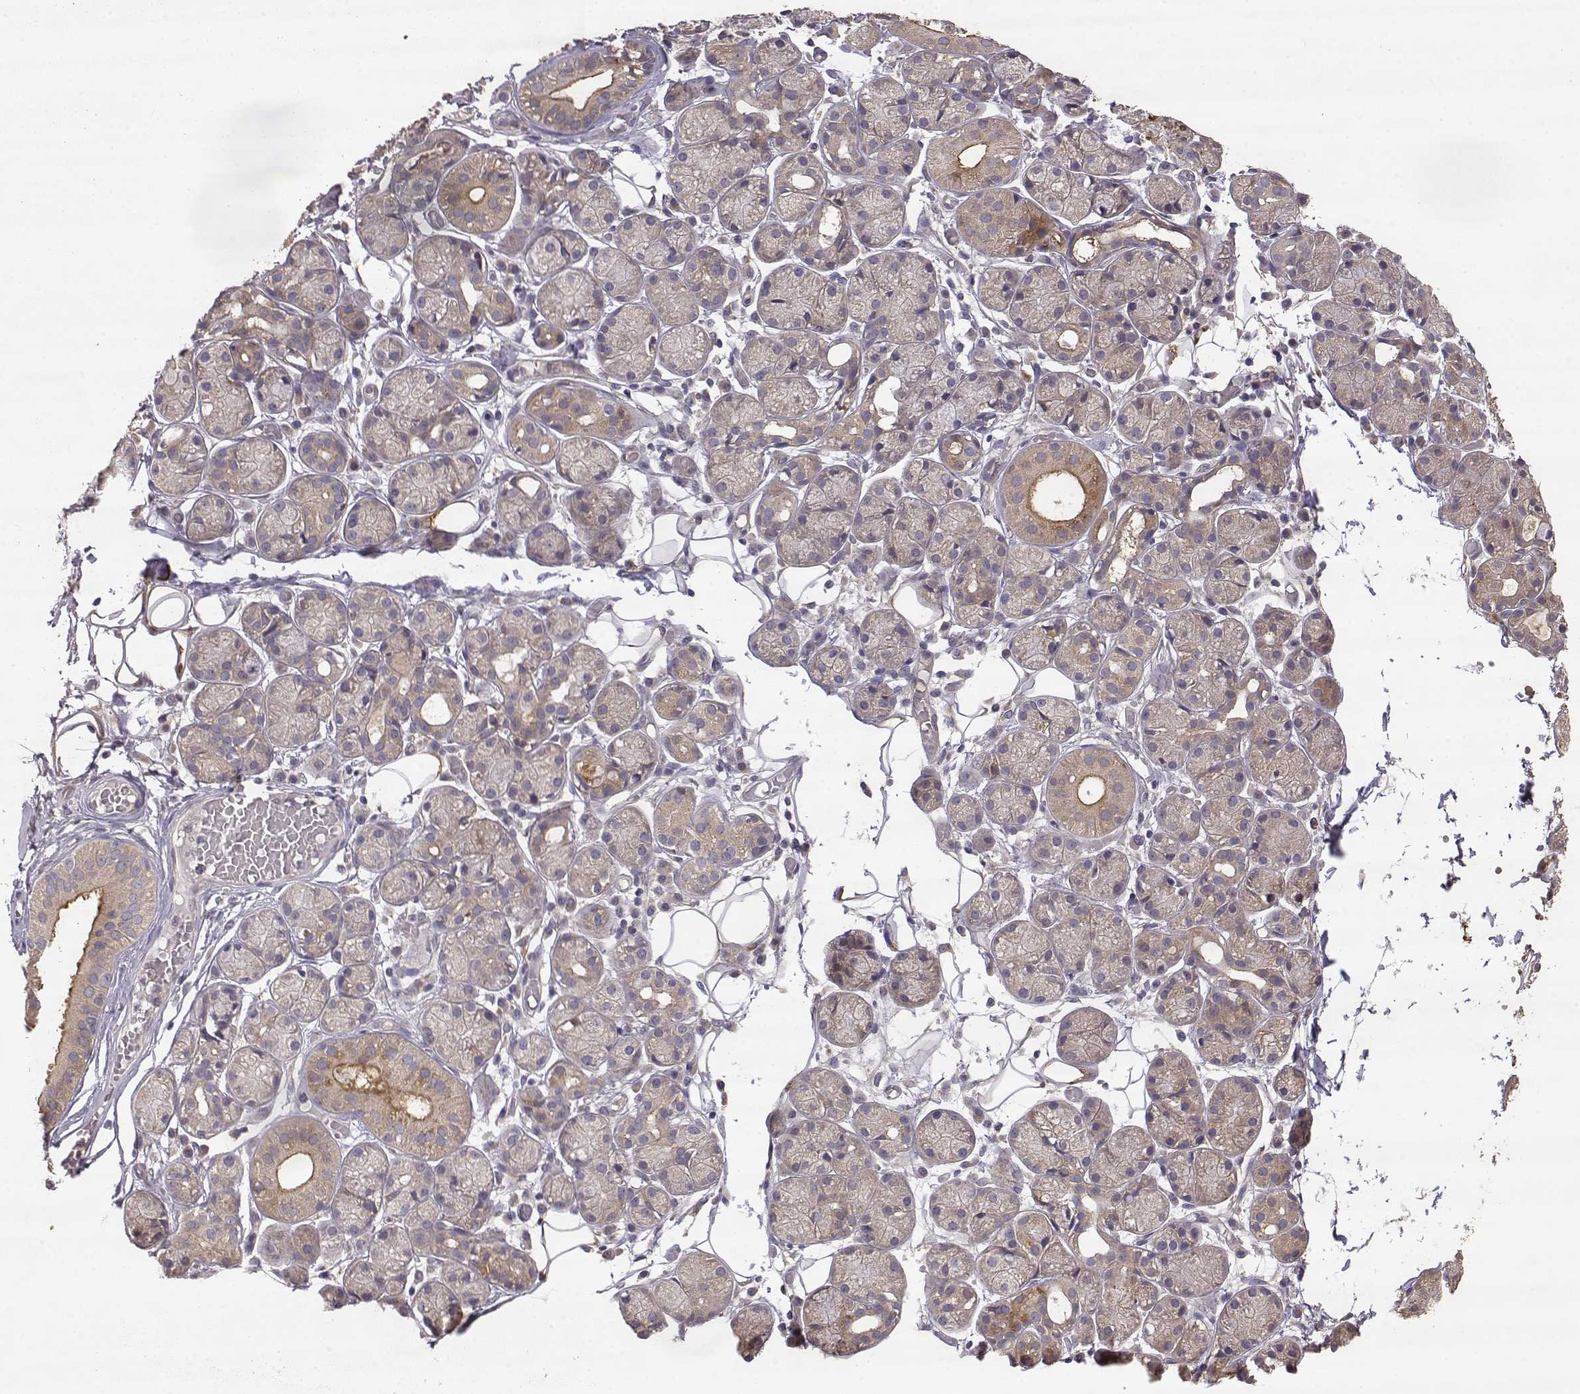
{"staining": {"intensity": "weak", "quantity": "<25%", "location": "cytoplasmic/membranous"}, "tissue": "salivary gland", "cell_type": "Glandular cells", "image_type": "normal", "snomed": [{"axis": "morphology", "description": "Normal tissue, NOS"}, {"axis": "topography", "description": "Salivary gland"}, {"axis": "topography", "description": "Peripheral nerve tissue"}], "caption": "Protein analysis of benign salivary gland shows no significant positivity in glandular cells. The staining is performed using DAB brown chromogen with nuclei counter-stained in using hematoxylin.", "gene": "CRIM1", "patient": {"sex": "male", "age": 71}}